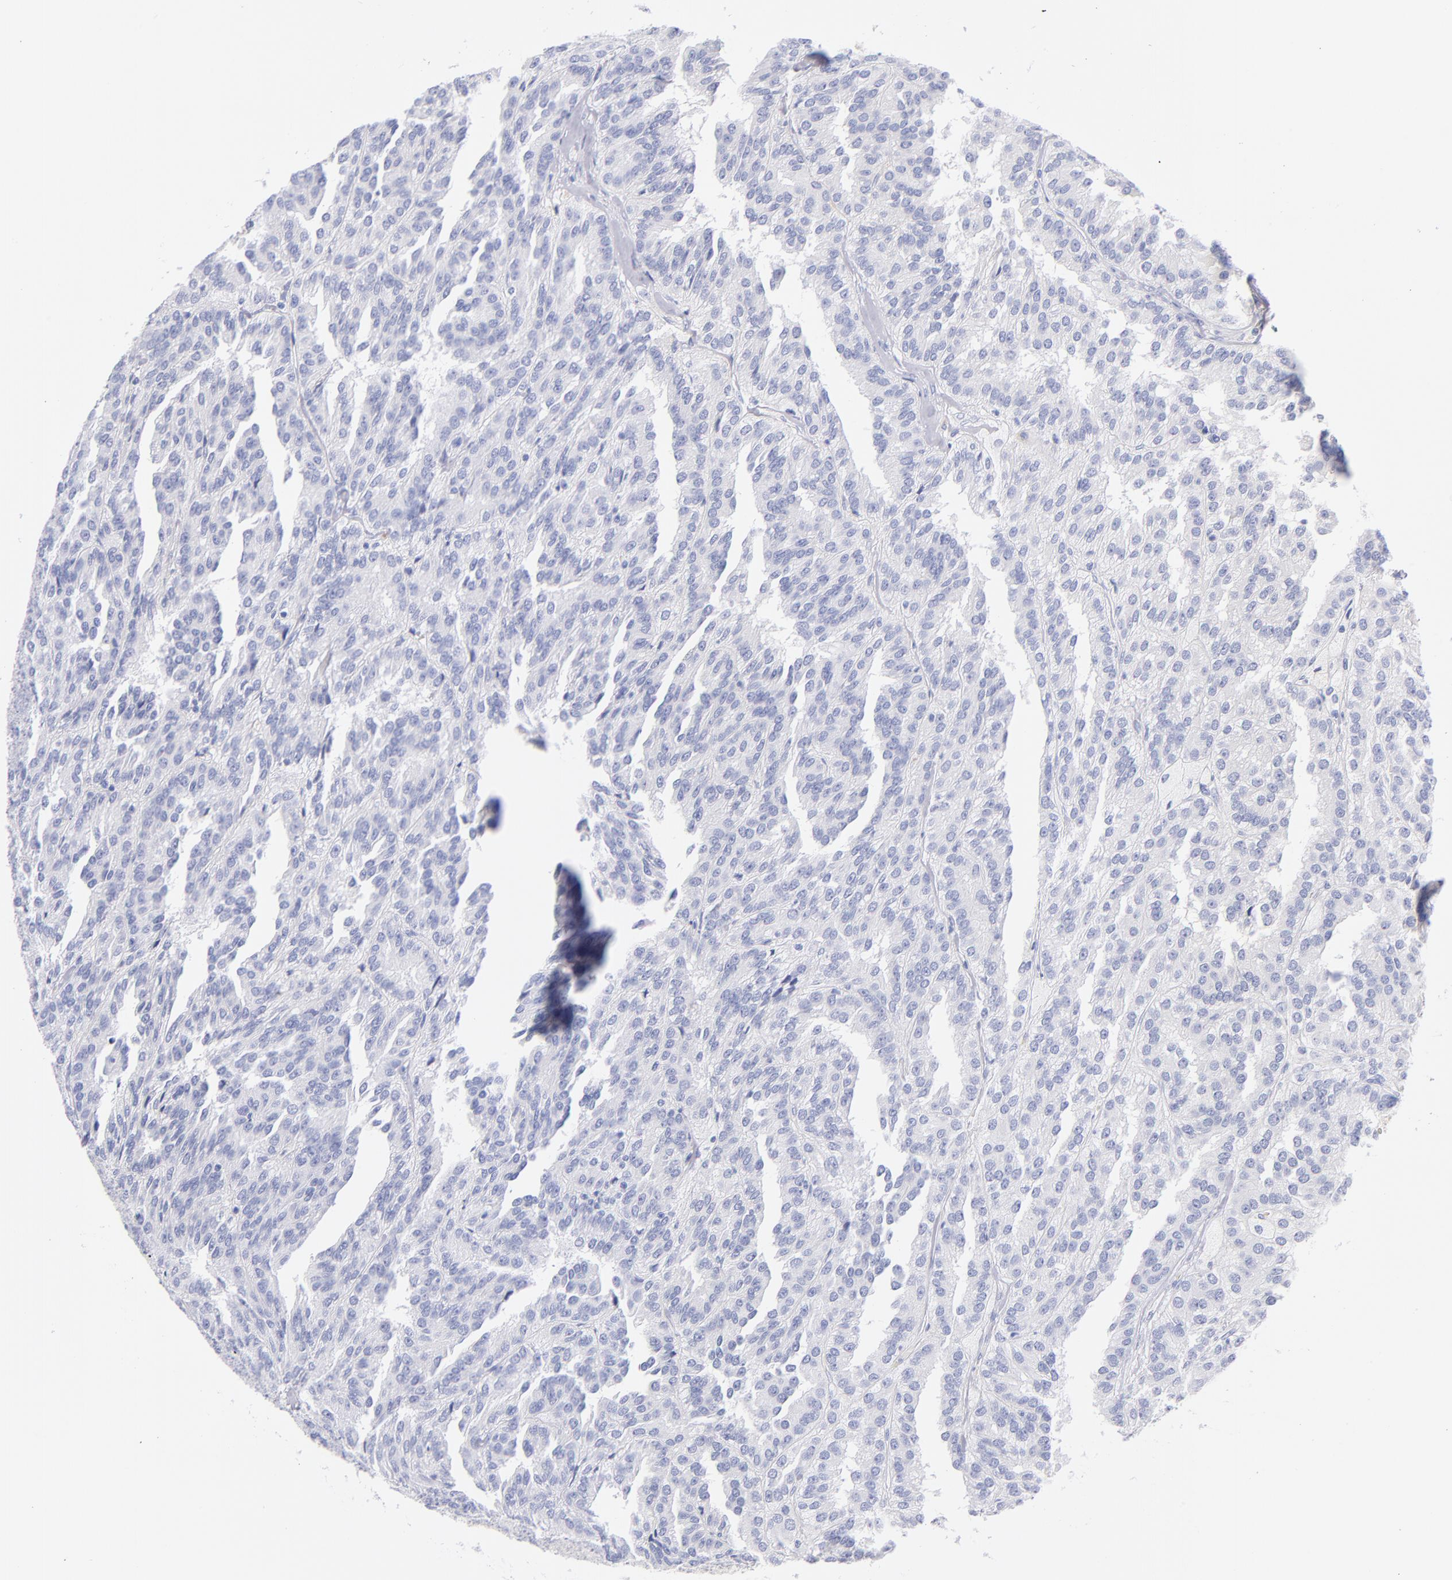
{"staining": {"intensity": "negative", "quantity": "none", "location": "none"}, "tissue": "renal cancer", "cell_type": "Tumor cells", "image_type": "cancer", "snomed": [{"axis": "morphology", "description": "Adenocarcinoma, NOS"}, {"axis": "topography", "description": "Kidney"}], "caption": "Photomicrograph shows no significant protein expression in tumor cells of adenocarcinoma (renal).", "gene": "HP", "patient": {"sex": "male", "age": 46}}